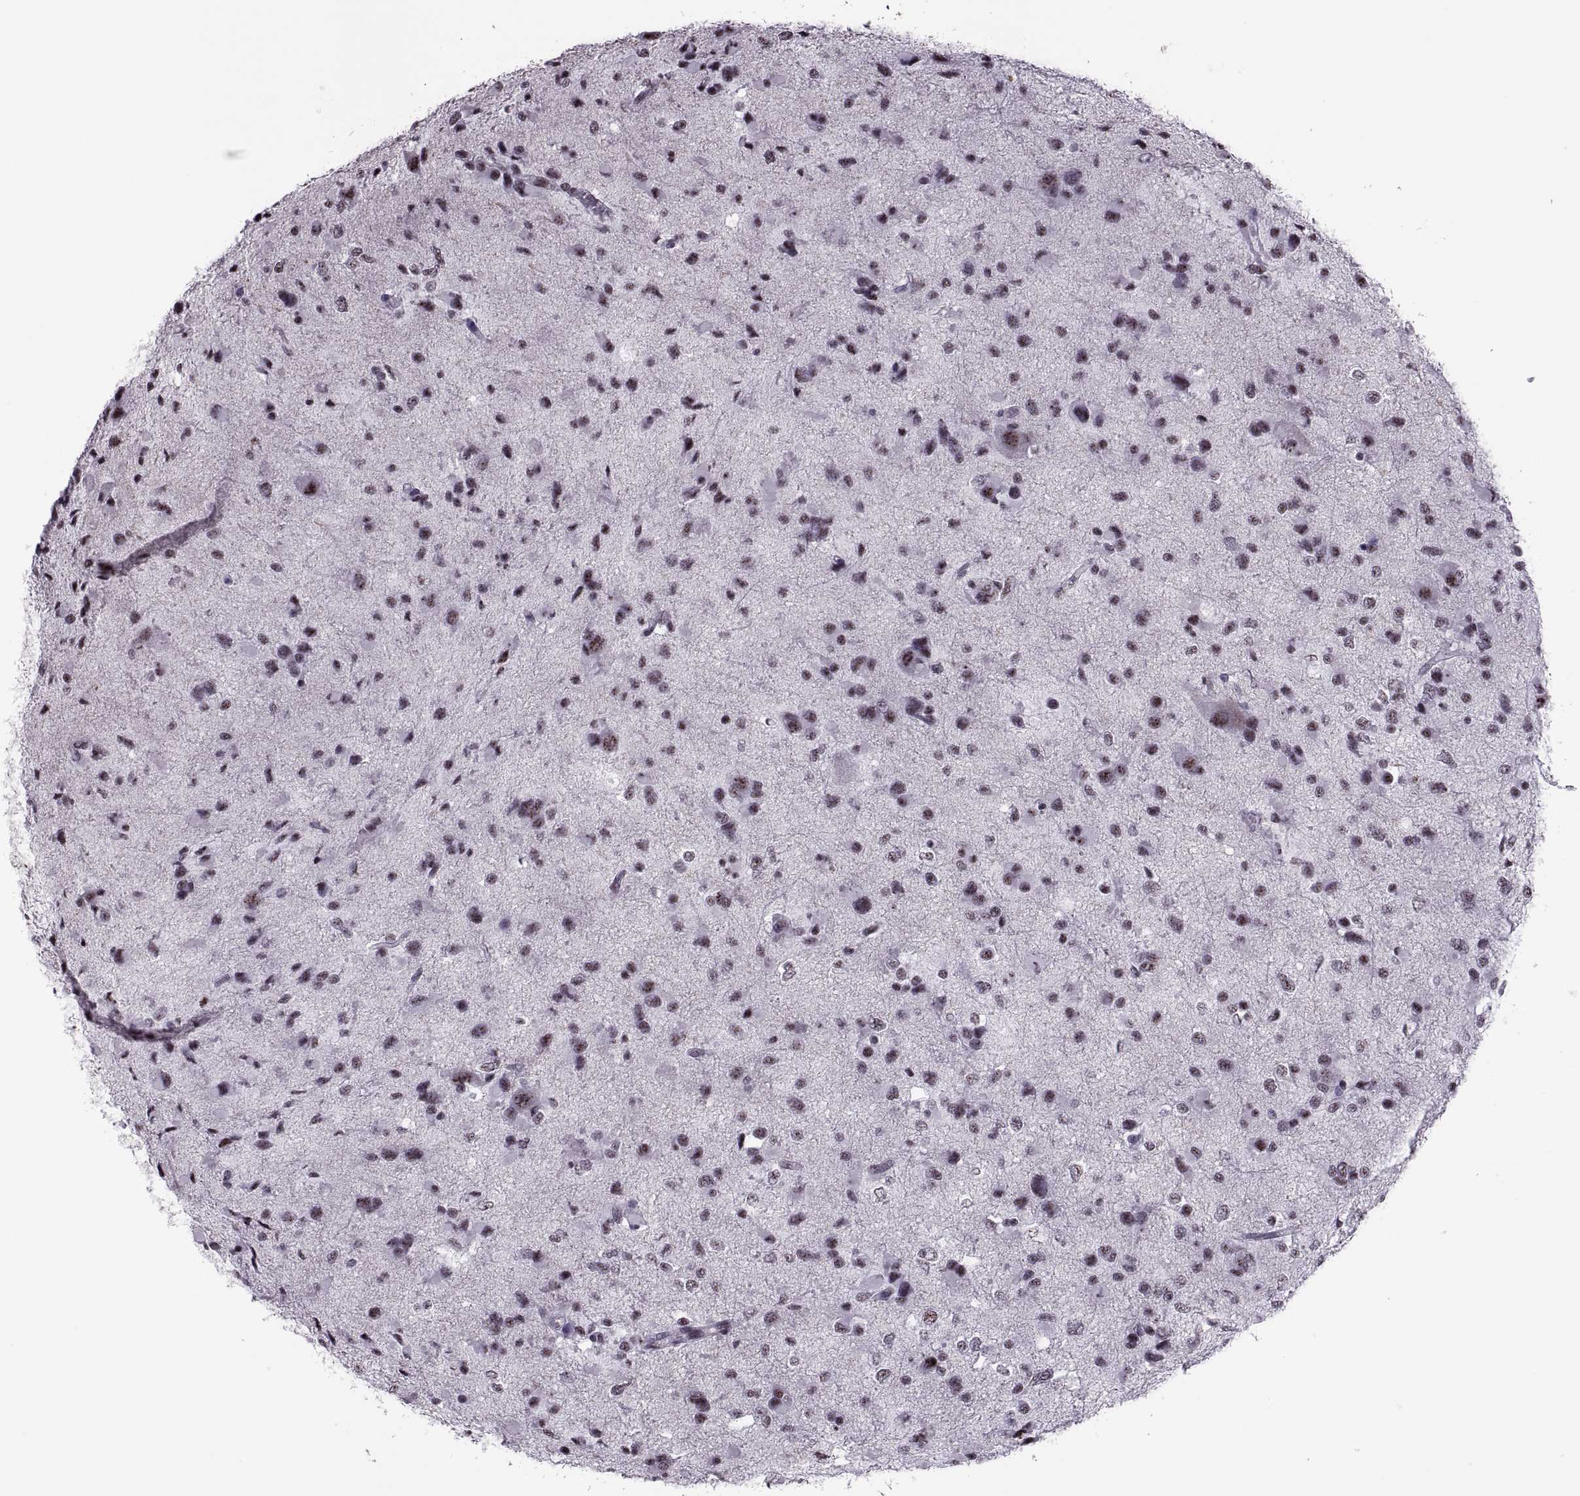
{"staining": {"intensity": "weak", "quantity": ">75%", "location": "nuclear"}, "tissue": "glioma", "cell_type": "Tumor cells", "image_type": "cancer", "snomed": [{"axis": "morphology", "description": "Glioma, malignant, Low grade"}, {"axis": "topography", "description": "Brain"}], "caption": "A low amount of weak nuclear expression is identified in approximately >75% of tumor cells in low-grade glioma (malignant) tissue. Nuclei are stained in blue.", "gene": "MAGEA4", "patient": {"sex": "female", "age": 32}}